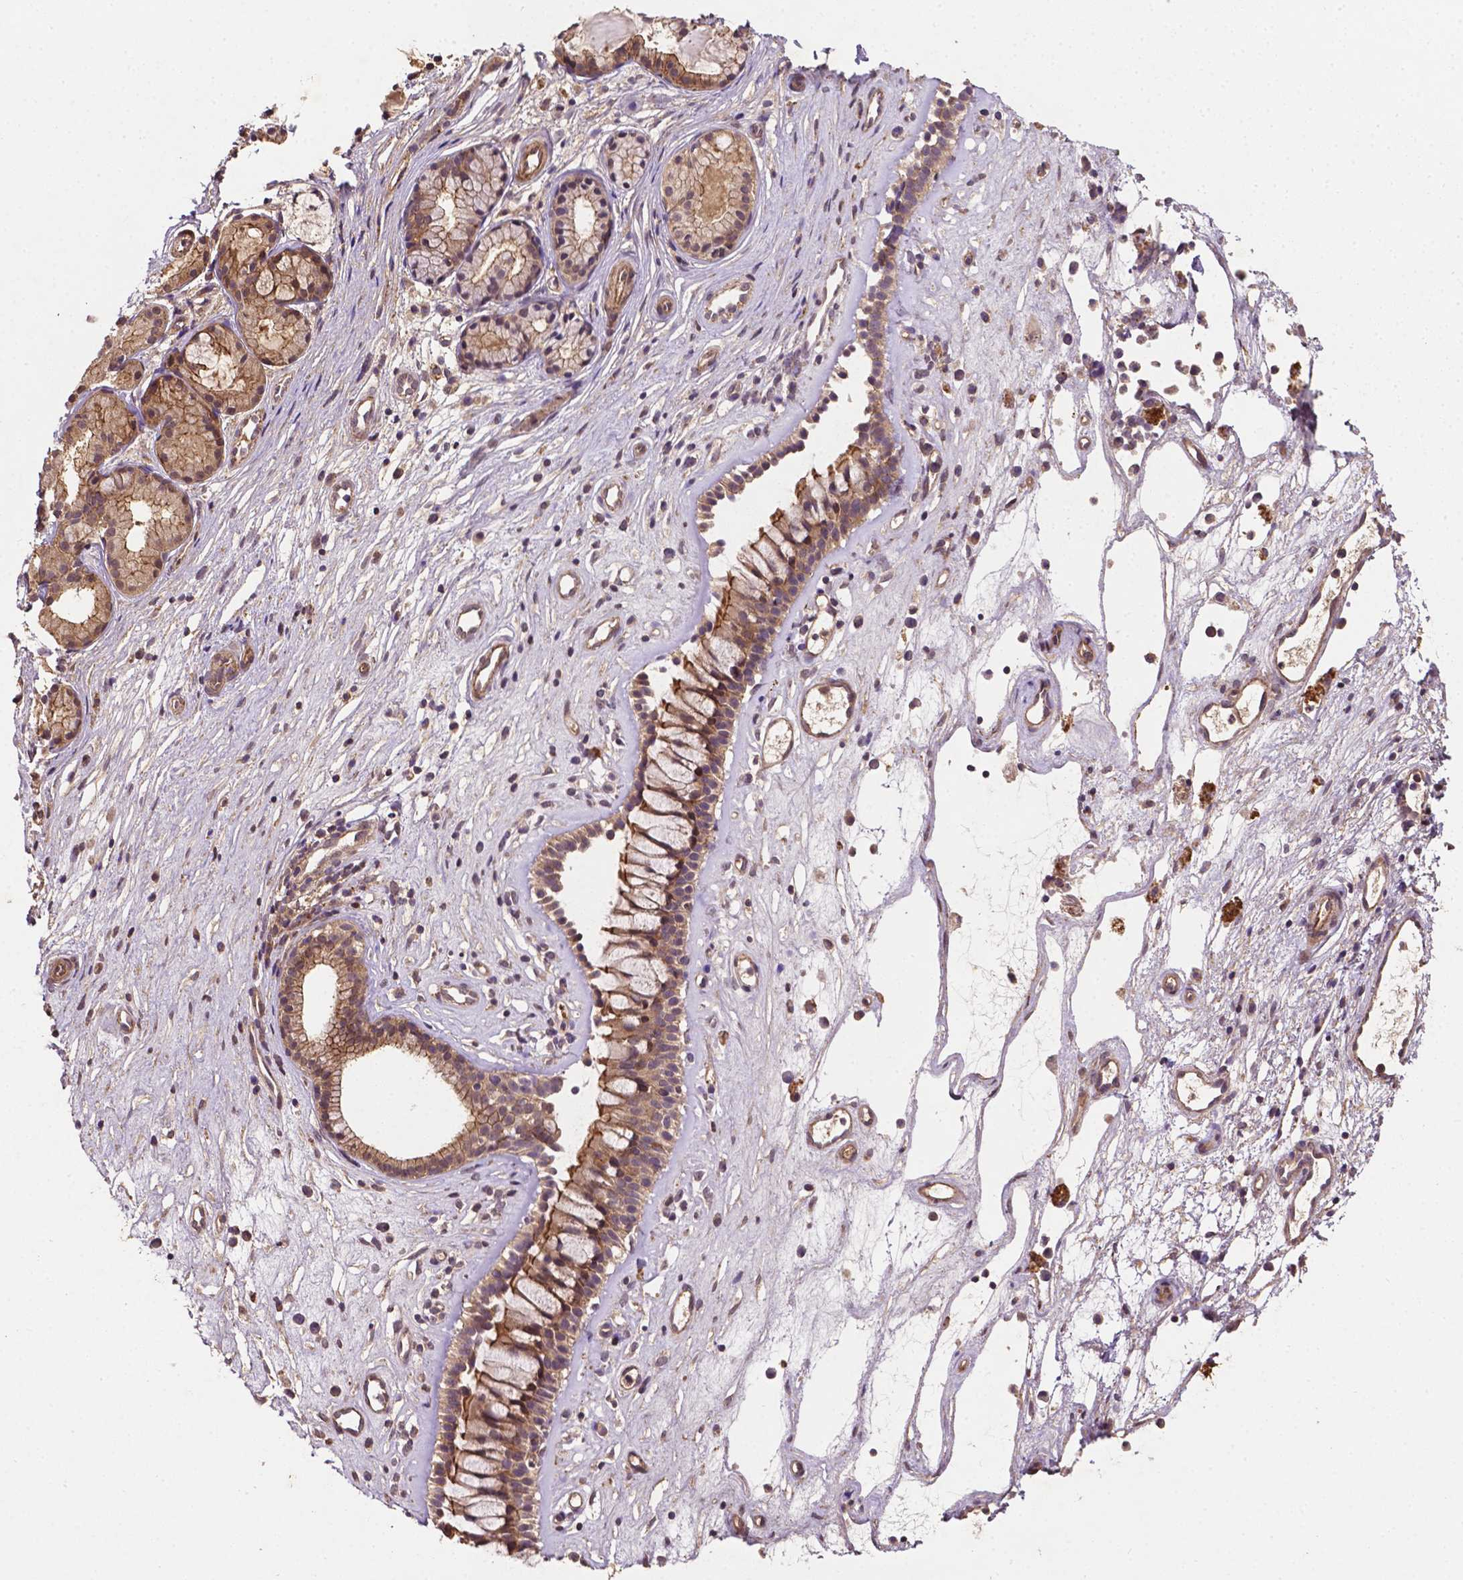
{"staining": {"intensity": "weak", "quantity": ">75%", "location": "cytoplasmic/membranous"}, "tissue": "nasopharynx", "cell_type": "Respiratory epithelial cells", "image_type": "normal", "snomed": [{"axis": "morphology", "description": "Normal tissue, NOS"}, {"axis": "topography", "description": "Nasopharynx"}], "caption": "Nasopharynx stained for a protein reveals weak cytoplasmic/membranous positivity in respiratory epithelial cells. (IHC, brightfield microscopy, high magnification).", "gene": "ZMYND19", "patient": {"sex": "female", "age": 52}}